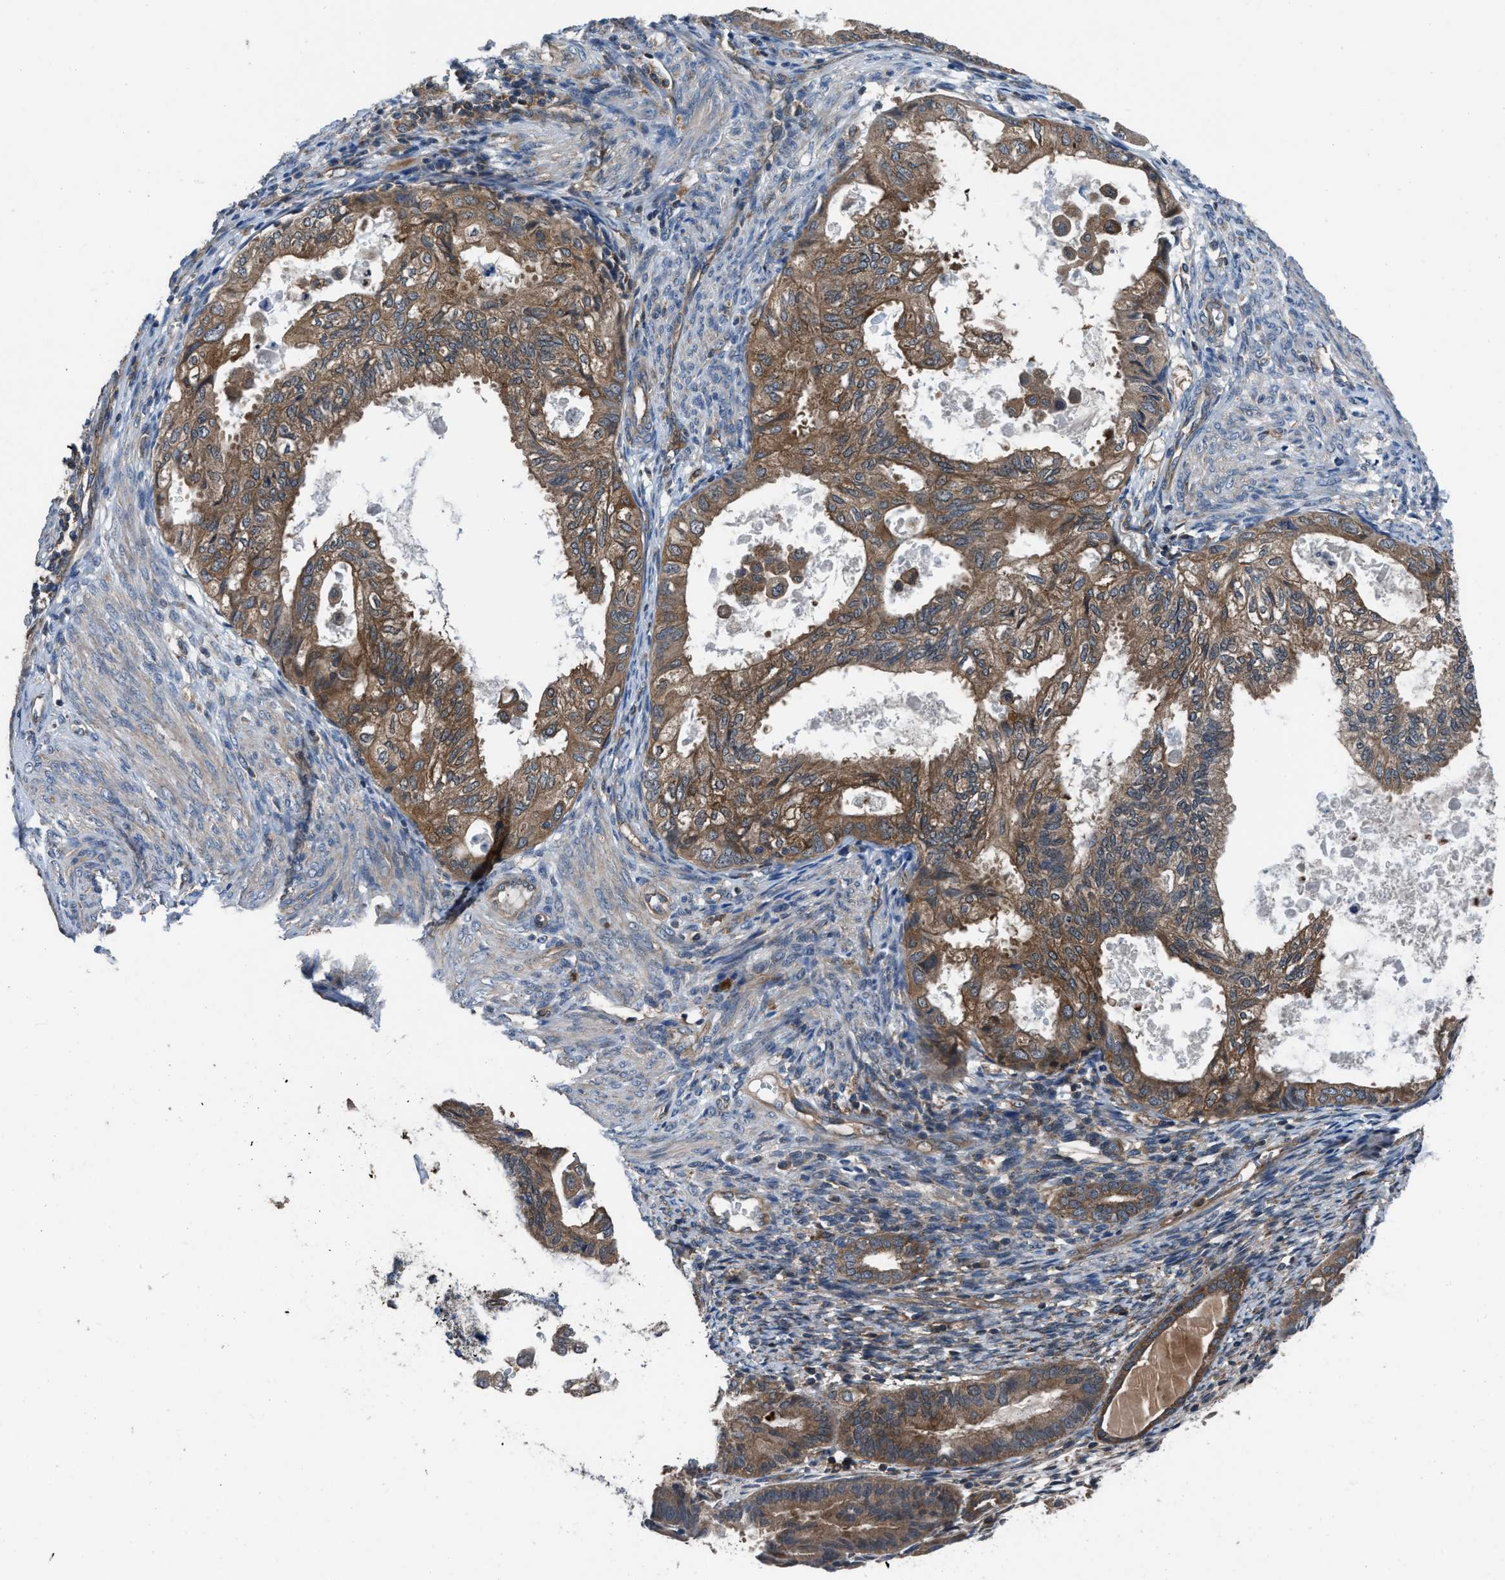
{"staining": {"intensity": "moderate", "quantity": ">75%", "location": "cytoplasmic/membranous"}, "tissue": "cervical cancer", "cell_type": "Tumor cells", "image_type": "cancer", "snomed": [{"axis": "morphology", "description": "Normal tissue, NOS"}, {"axis": "morphology", "description": "Adenocarcinoma, NOS"}, {"axis": "topography", "description": "Cervix"}, {"axis": "topography", "description": "Endometrium"}], "caption": "Protein staining shows moderate cytoplasmic/membranous positivity in approximately >75% of tumor cells in cervical adenocarcinoma.", "gene": "USP25", "patient": {"sex": "female", "age": 86}}